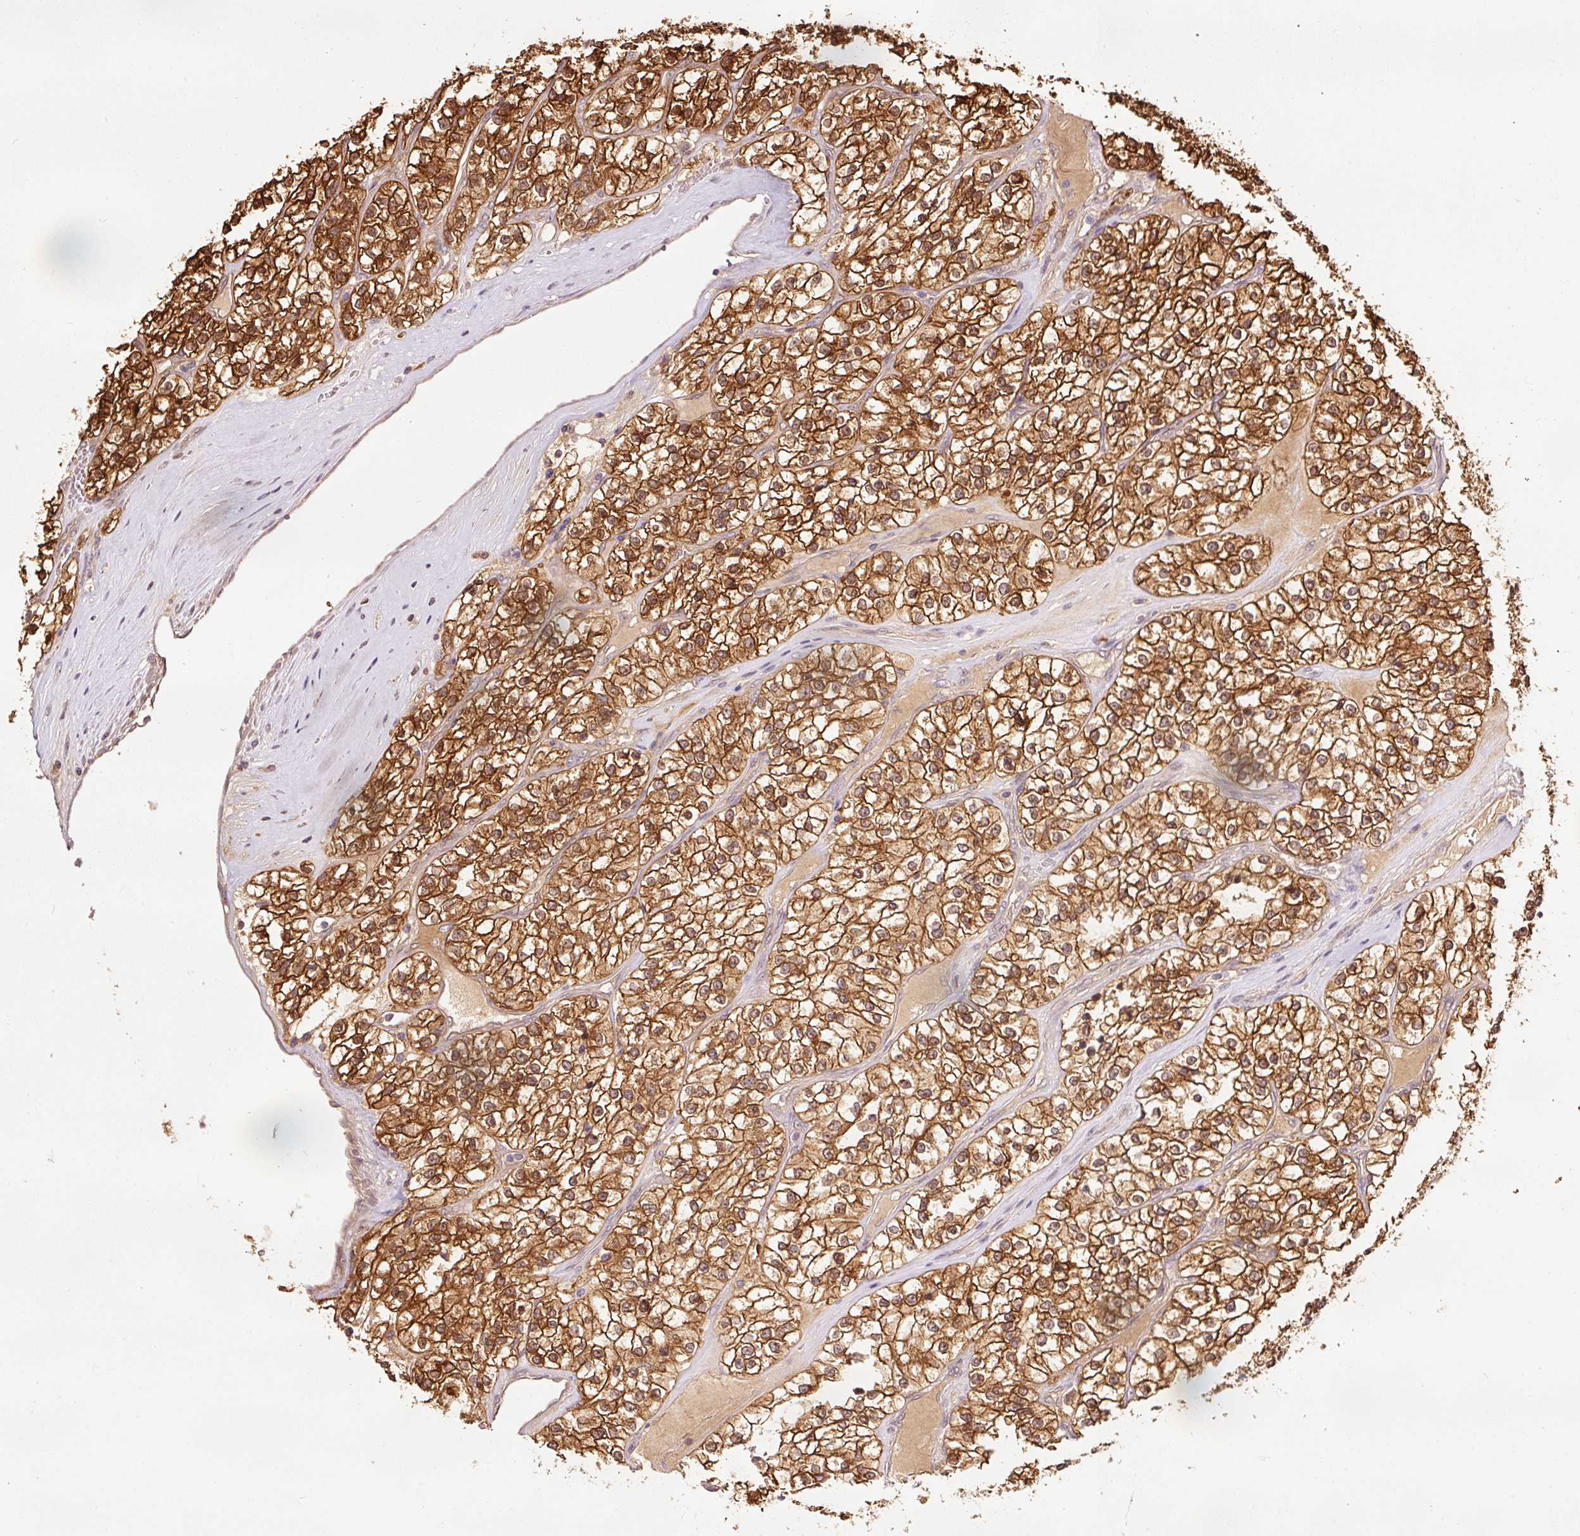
{"staining": {"intensity": "strong", "quantity": ">75%", "location": "cytoplasmic/membranous,nuclear"}, "tissue": "renal cancer", "cell_type": "Tumor cells", "image_type": "cancer", "snomed": [{"axis": "morphology", "description": "Adenocarcinoma, NOS"}, {"axis": "topography", "description": "Kidney"}], "caption": "Strong cytoplasmic/membranous and nuclear protein staining is present in approximately >75% of tumor cells in renal cancer. The protein of interest is stained brown, and the nuclei are stained in blue (DAB IHC with brightfield microscopy, high magnification).", "gene": "FBXL14", "patient": {"sex": "female", "age": 57}}